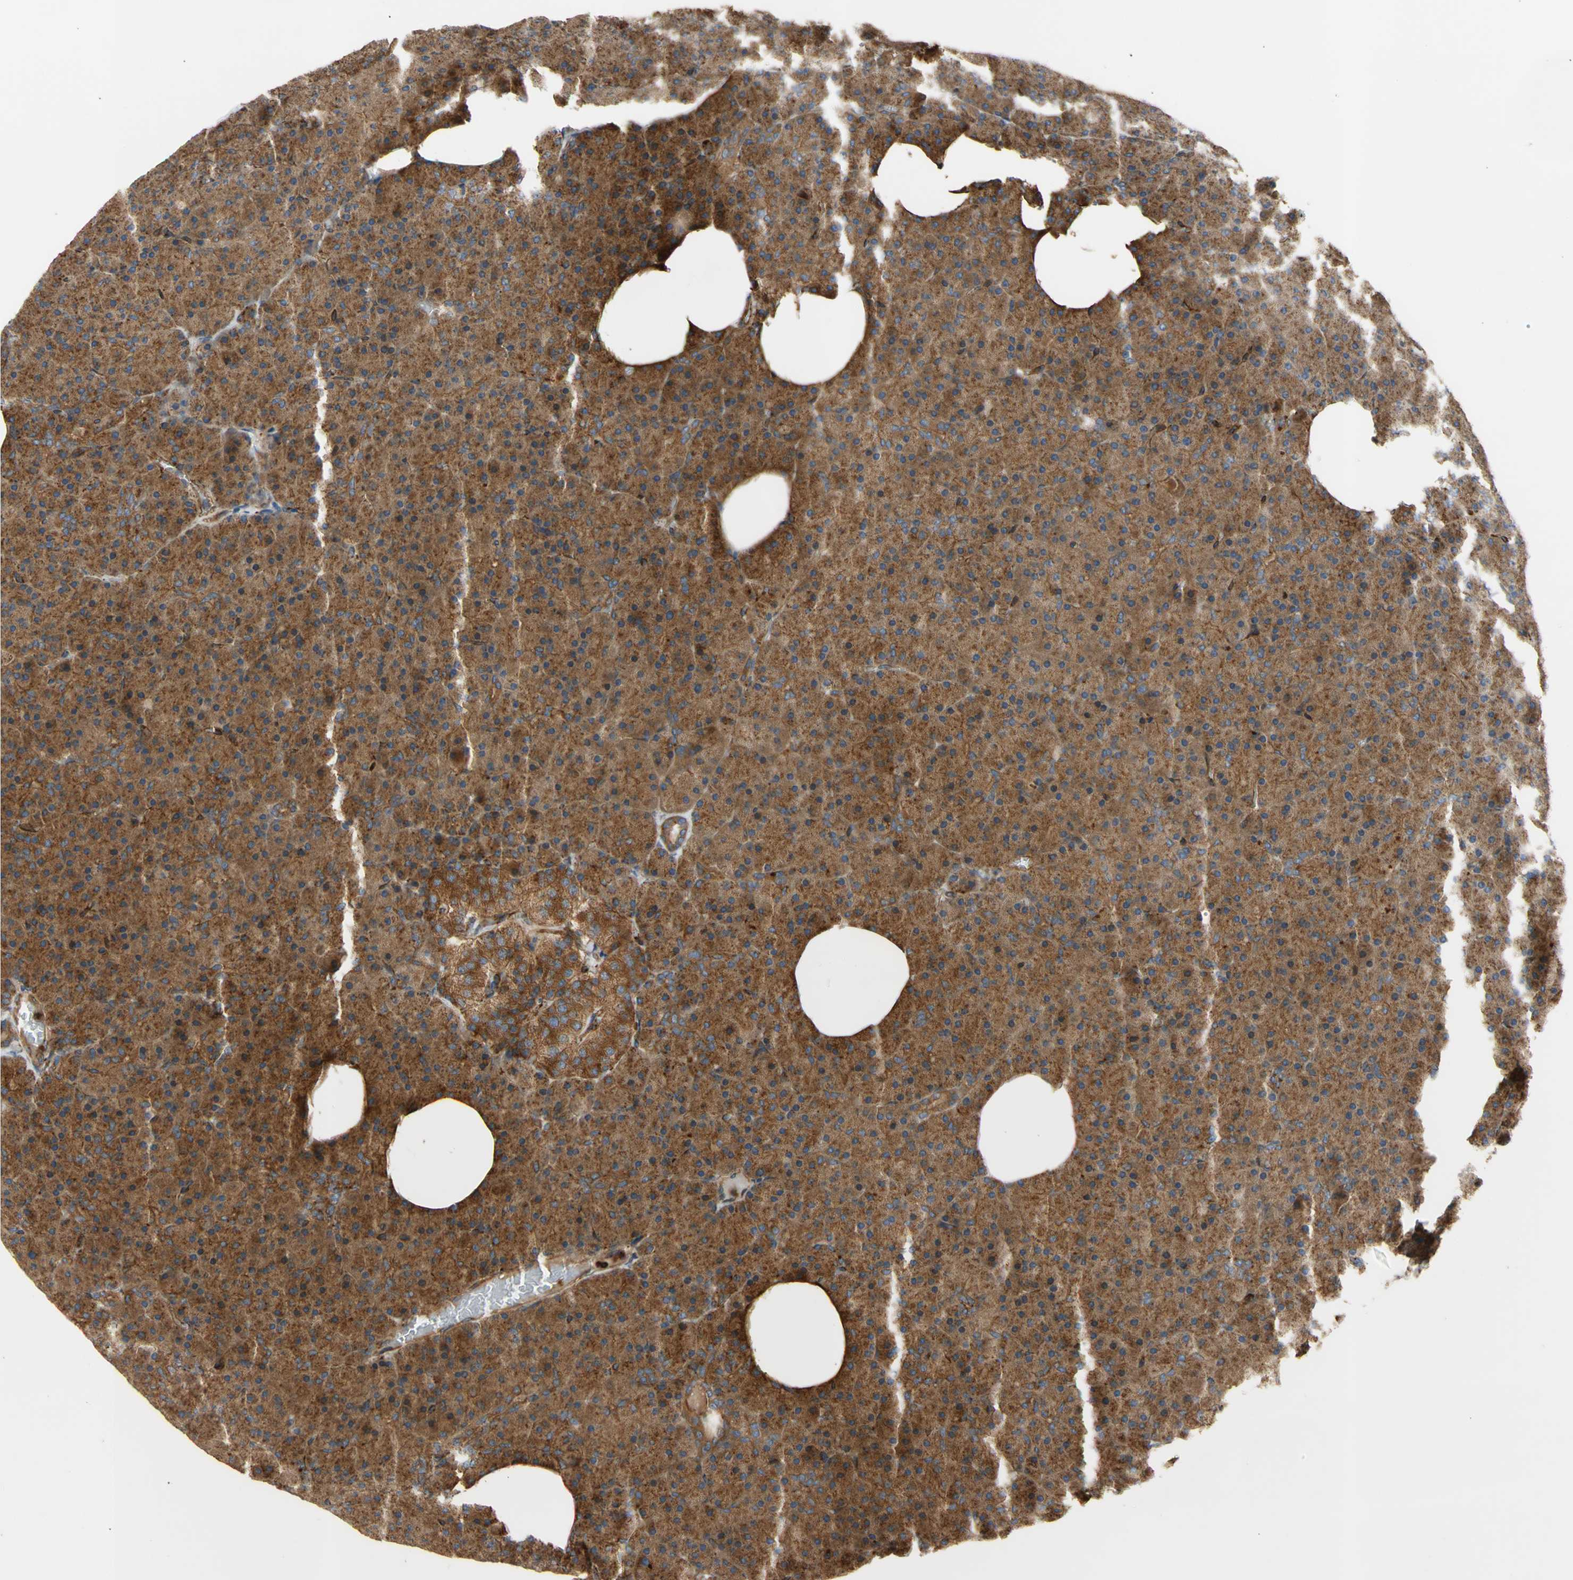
{"staining": {"intensity": "moderate", "quantity": ">75%", "location": "cytoplasmic/membranous"}, "tissue": "pancreas", "cell_type": "Exocrine glandular cells", "image_type": "normal", "snomed": [{"axis": "morphology", "description": "Normal tissue, NOS"}, {"axis": "topography", "description": "Pancreas"}], "caption": "Immunohistochemical staining of unremarkable human pancreas exhibits >75% levels of moderate cytoplasmic/membranous protein staining in approximately >75% of exocrine glandular cells.", "gene": "TUBG2", "patient": {"sex": "female", "age": 35}}